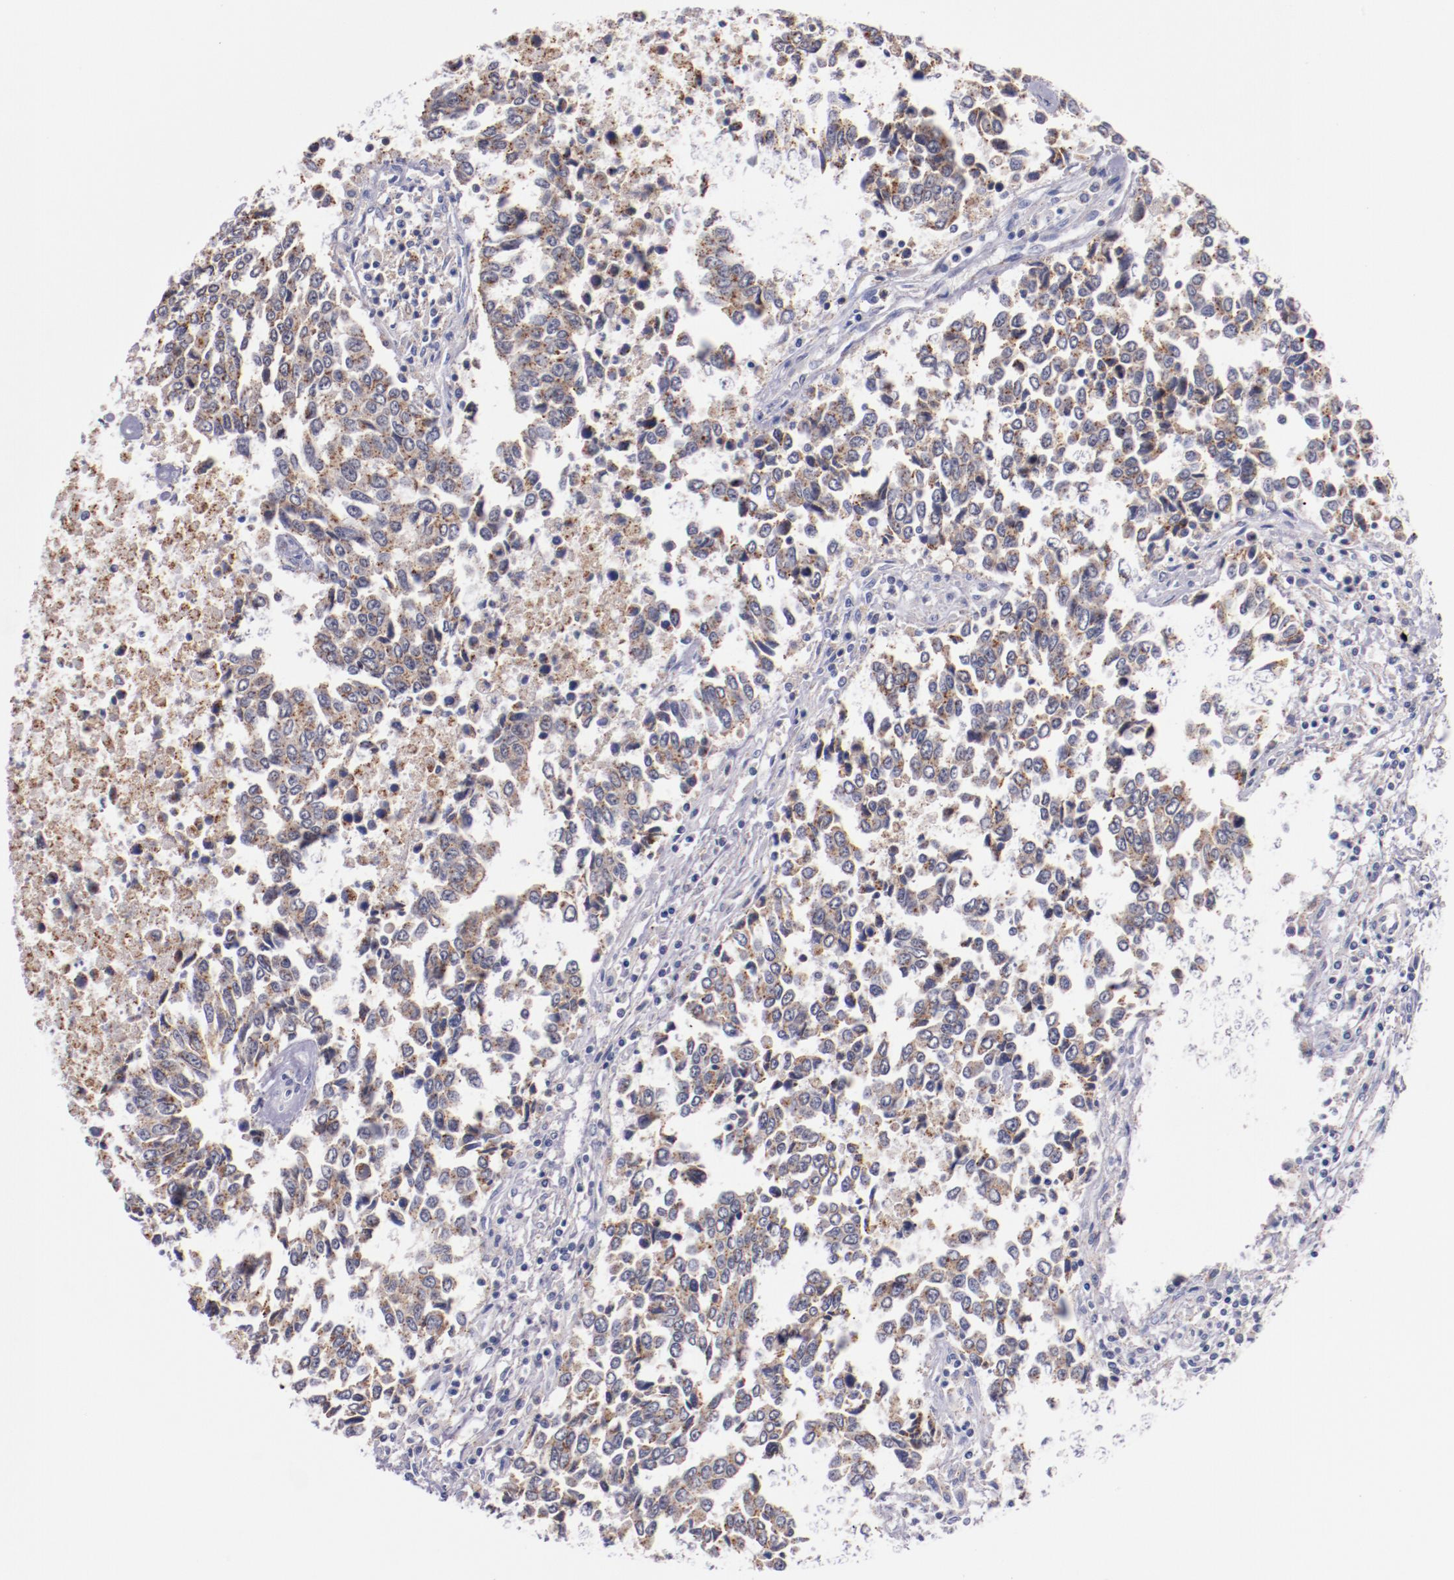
{"staining": {"intensity": "weak", "quantity": "25%-75%", "location": "cytoplasmic/membranous"}, "tissue": "urothelial cancer", "cell_type": "Tumor cells", "image_type": "cancer", "snomed": [{"axis": "morphology", "description": "Urothelial carcinoma, High grade"}, {"axis": "topography", "description": "Urinary bladder"}], "caption": "IHC of human urothelial carcinoma (high-grade) shows low levels of weak cytoplasmic/membranous staining in about 25%-75% of tumor cells. (DAB IHC with brightfield microscopy, high magnification).", "gene": "SYP", "patient": {"sex": "male", "age": 86}}